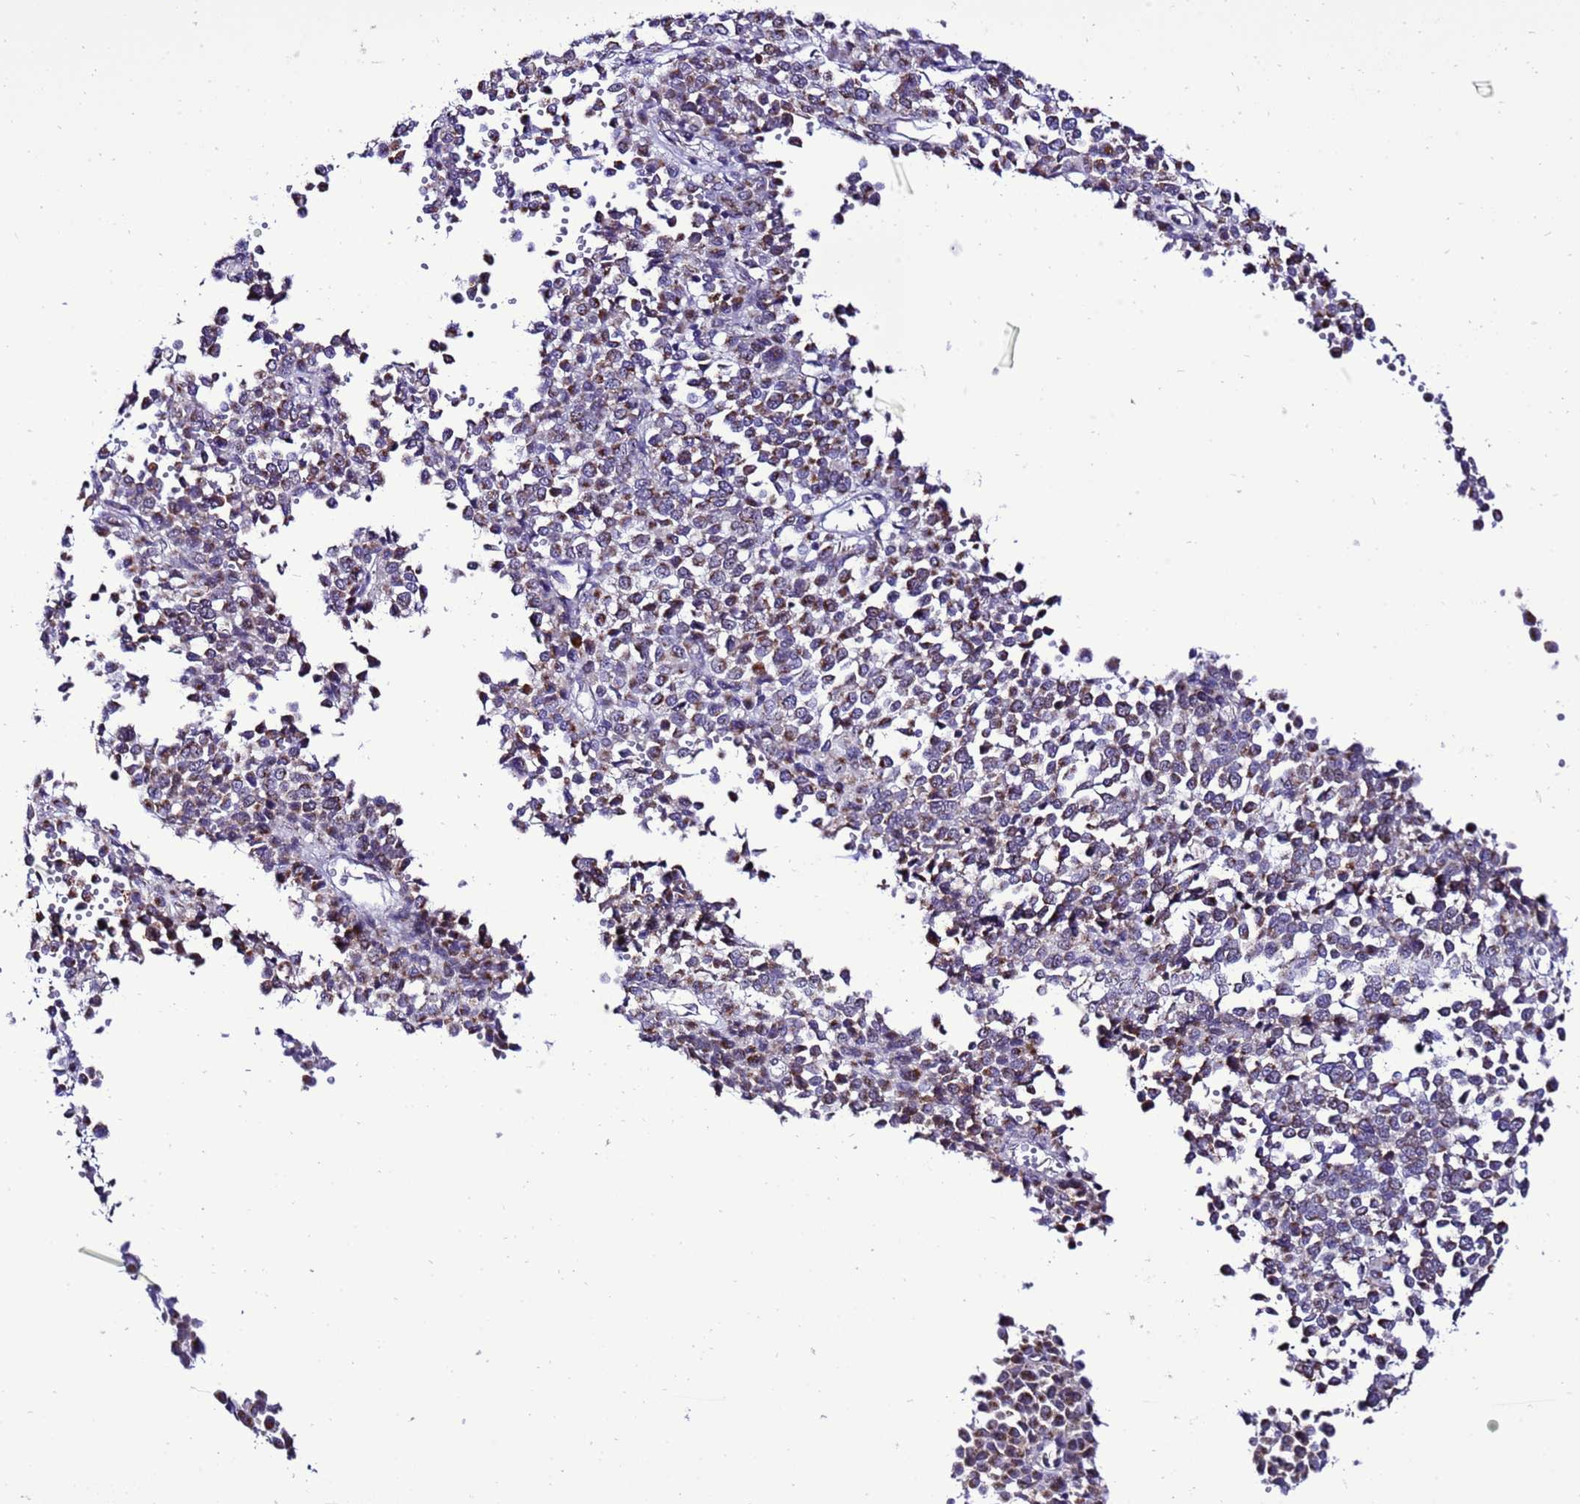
{"staining": {"intensity": "weak", "quantity": "<25%", "location": "cytoplasmic/membranous"}, "tissue": "melanoma", "cell_type": "Tumor cells", "image_type": "cancer", "snomed": [{"axis": "morphology", "description": "Malignant melanoma, Metastatic site"}, {"axis": "topography", "description": "Pancreas"}], "caption": "This is a photomicrograph of immunohistochemistry (IHC) staining of malignant melanoma (metastatic site), which shows no staining in tumor cells.", "gene": "DPH6", "patient": {"sex": "female", "age": 30}}